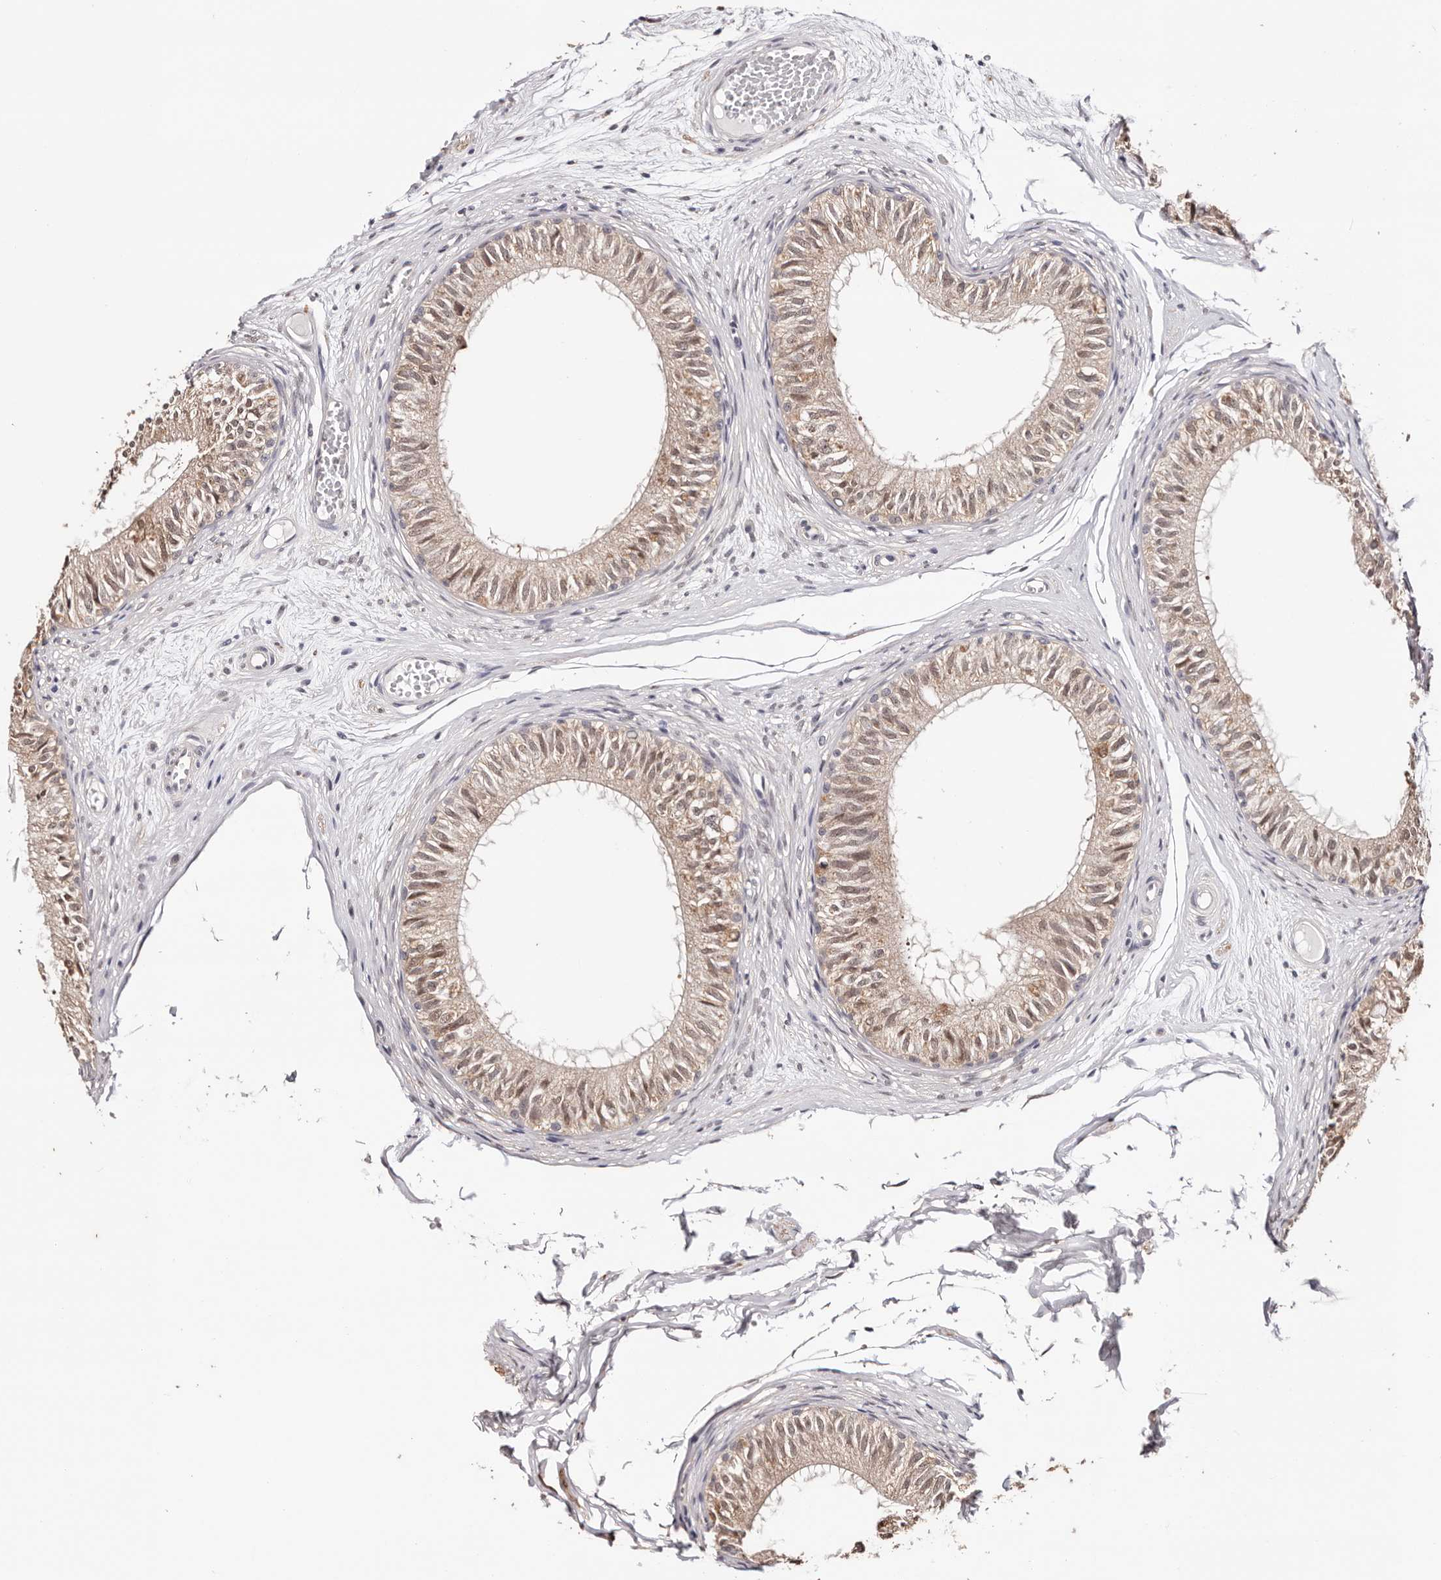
{"staining": {"intensity": "moderate", "quantity": ">75%", "location": "cytoplasmic/membranous,nuclear"}, "tissue": "epididymis", "cell_type": "Glandular cells", "image_type": "normal", "snomed": [{"axis": "morphology", "description": "Normal tissue, NOS"}, {"axis": "morphology", "description": "Seminoma in situ"}, {"axis": "topography", "description": "Testis"}, {"axis": "topography", "description": "Epididymis"}], "caption": "High-power microscopy captured an immunohistochemistry micrograph of unremarkable epididymis, revealing moderate cytoplasmic/membranous,nuclear staining in approximately >75% of glandular cells. (IHC, brightfield microscopy, high magnification).", "gene": "TYW3", "patient": {"sex": "male", "age": 28}}